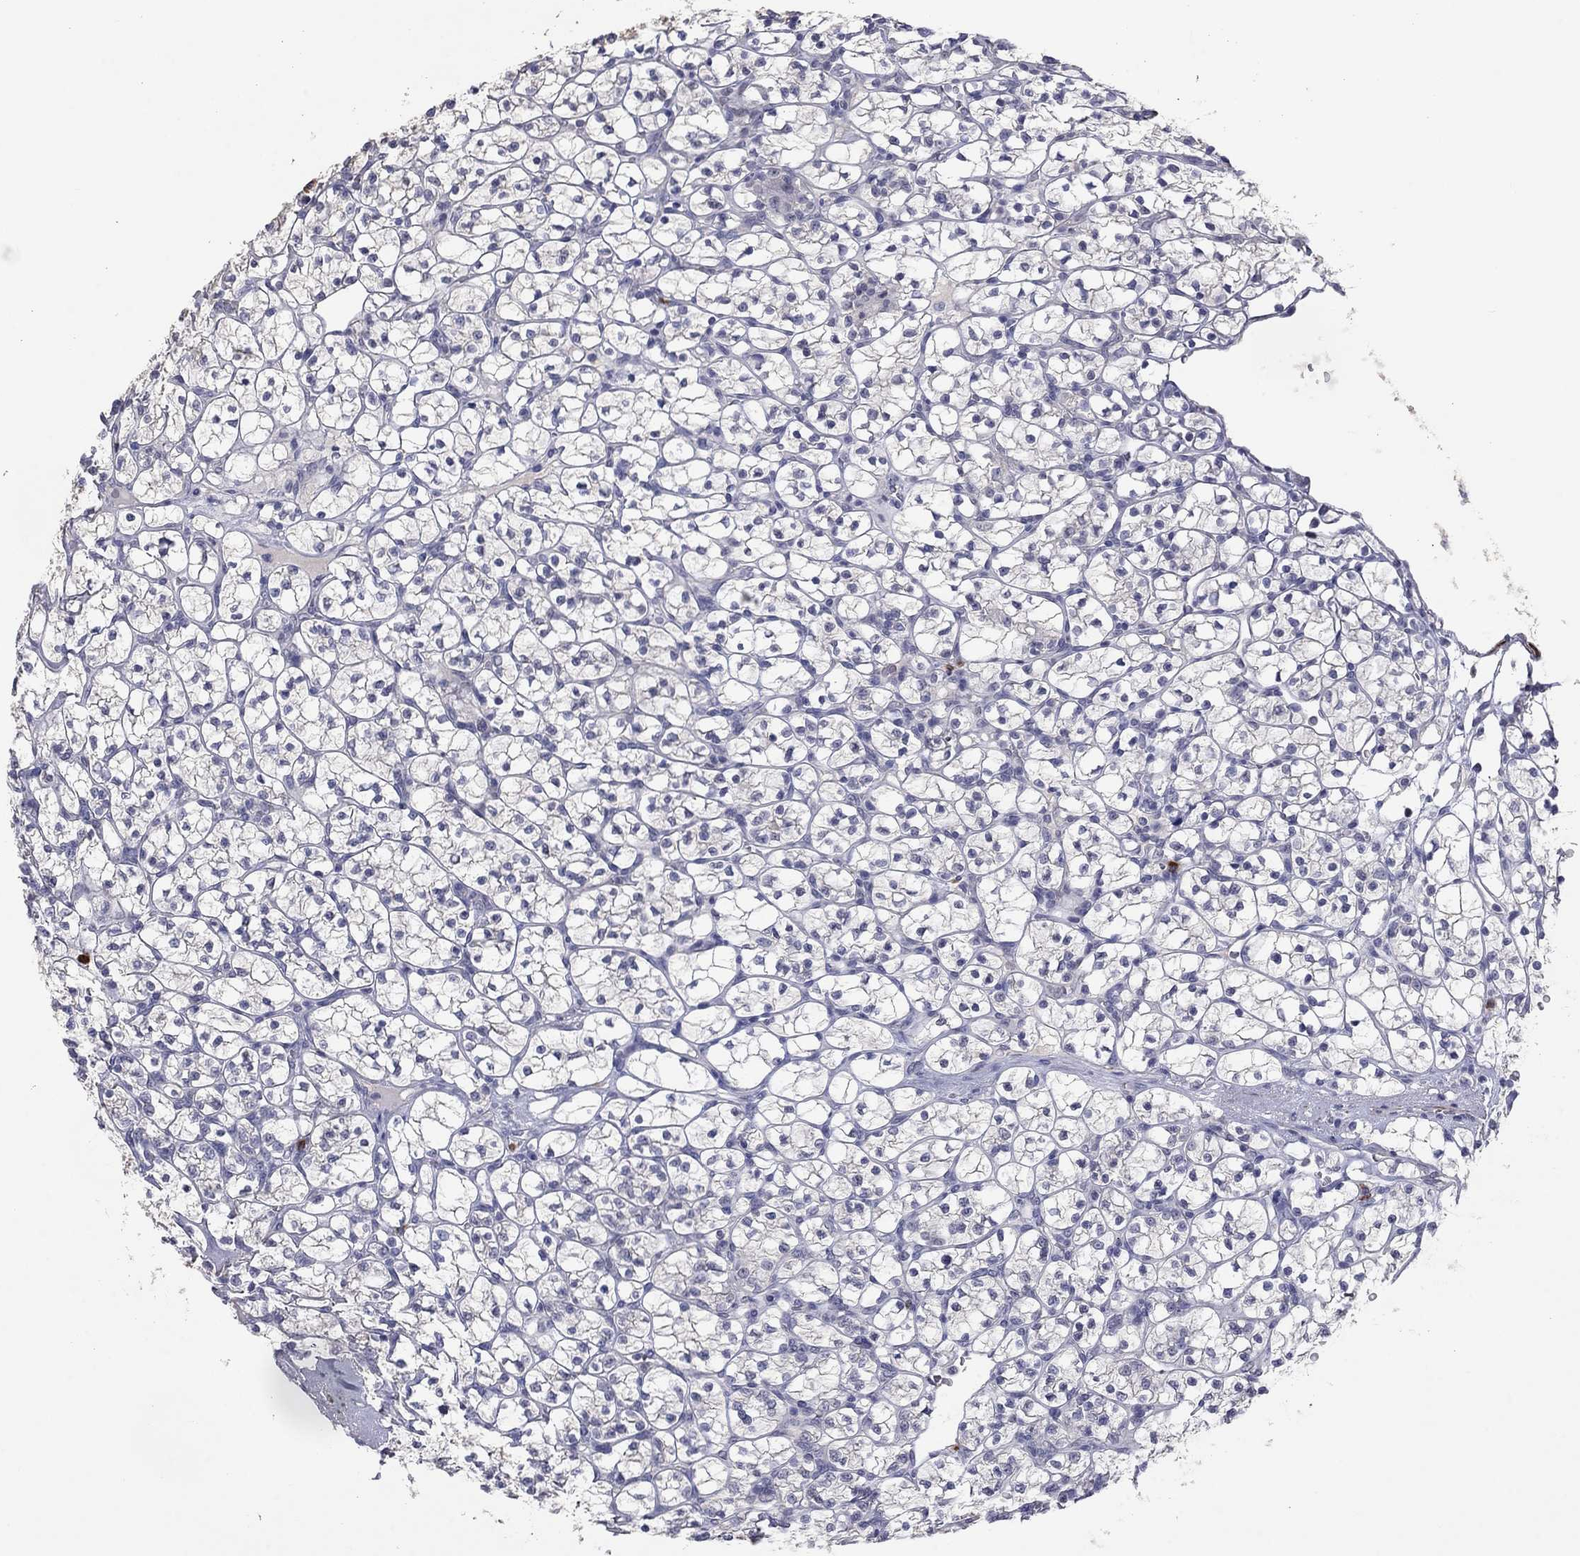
{"staining": {"intensity": "negative", "quantity": "none", "location": "none"}, "tissue": "renal cancer", "cell_type": "Tumor cells", "image_type": "cancer", "snomed": [{"axis": "morphology", "description": "Adenocarcinoma, NOS"}, {"axis": "topography", "description": "Kidney"}], "caption": "Immunohistochemical staining of human renal cancer reveals no significant positivity in tumor cells.", "gene": "IP6K3", "patient": {"sex": "female", "age": 89}}